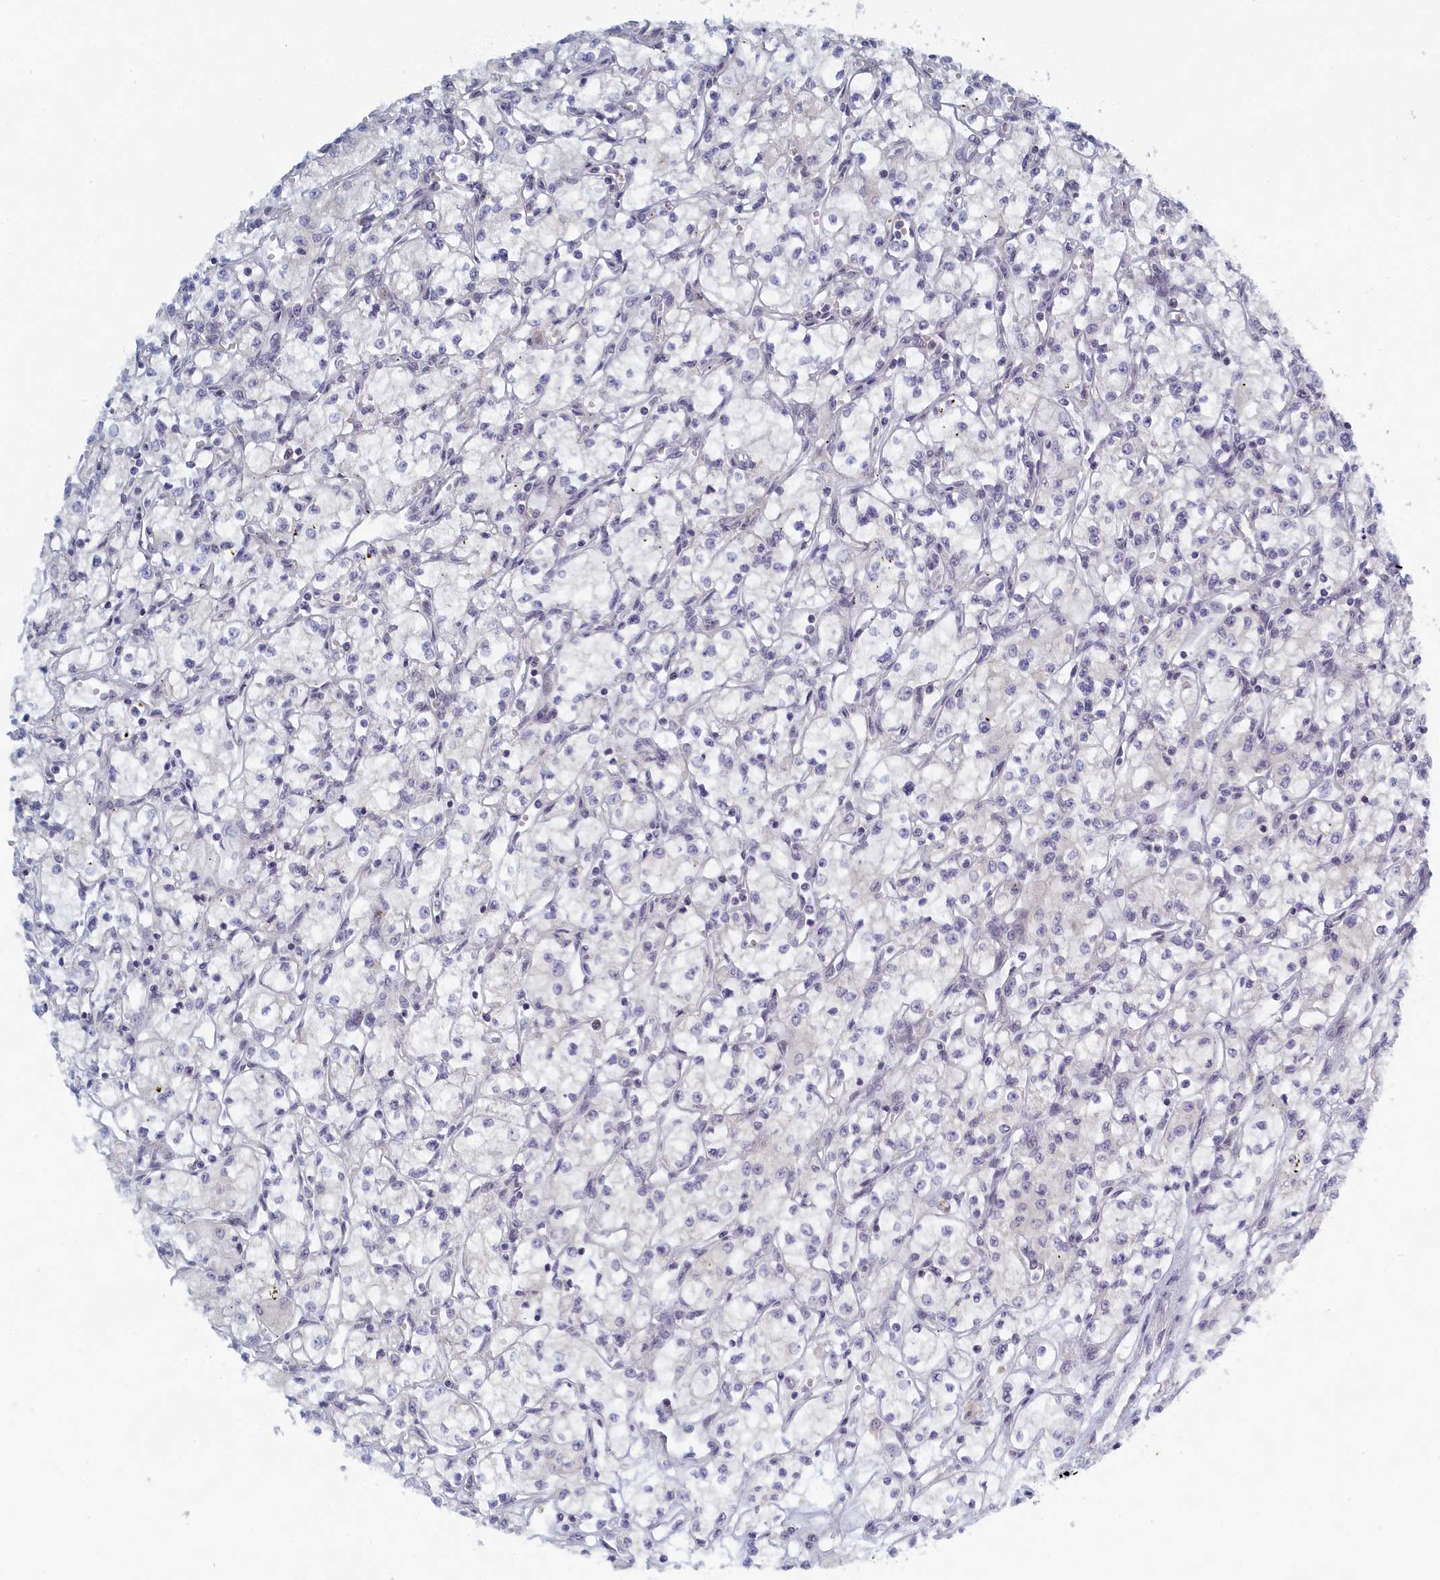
{"staining": {"intensity": "negative", "quantity": "none", "location": "none"}, "tissue": "renal cancer", "cell_type": "Tumor cells", "image_type": "cancer", "snomed": [{"axis": "morphology", "description": "Adenocarcinoma, NOS"}, {"axis": "topography", "description": "Kidney"}], "caption": "Immunohistochemistry of human renal cancer shows no staining in tumor cells. The staining is performed using DAB brown chromogen with nuclei counter-stained in using hematoxylin.", "gene": "DNAJC17", "patient": {"sex": "male", "age": 59}}